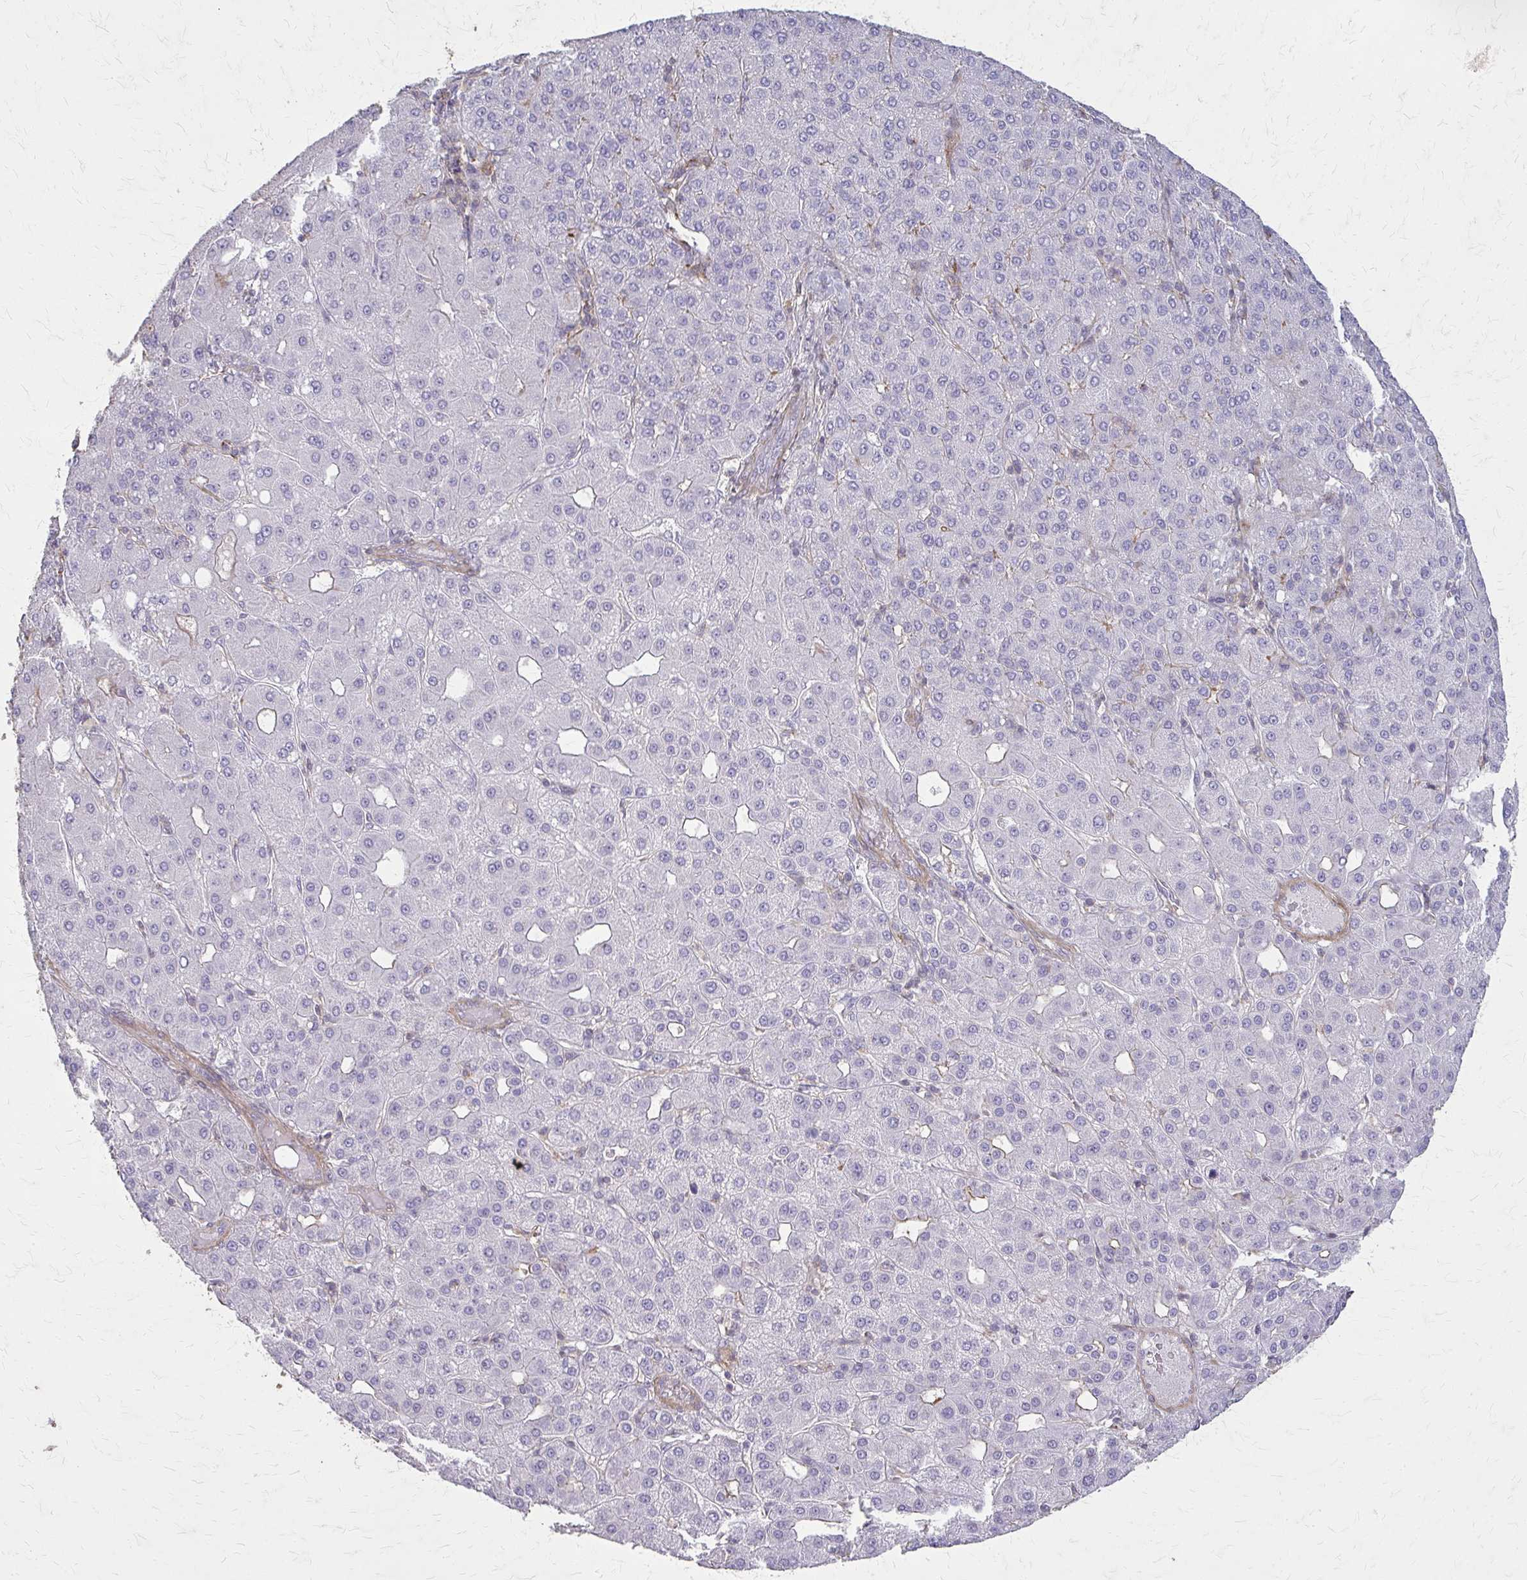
{"staining": {"intensity": "negative", "quantity": "none", "location": "none"}, "tissue": "liver cancer", "cell_type": "Tumor cells", "image_type": "cancer", "snomed": [{"axis": "morphology", "description": "Carcinoma, Hepatocellular, NOS"}, {"axis": "topography", "description": "Liver"}], "caption": "Tumor cells show no significant staining in liver cancer (hepatocellular carcinoma).", "gene": "TENM4", "patient": {"sex": "male", "age": 65}}